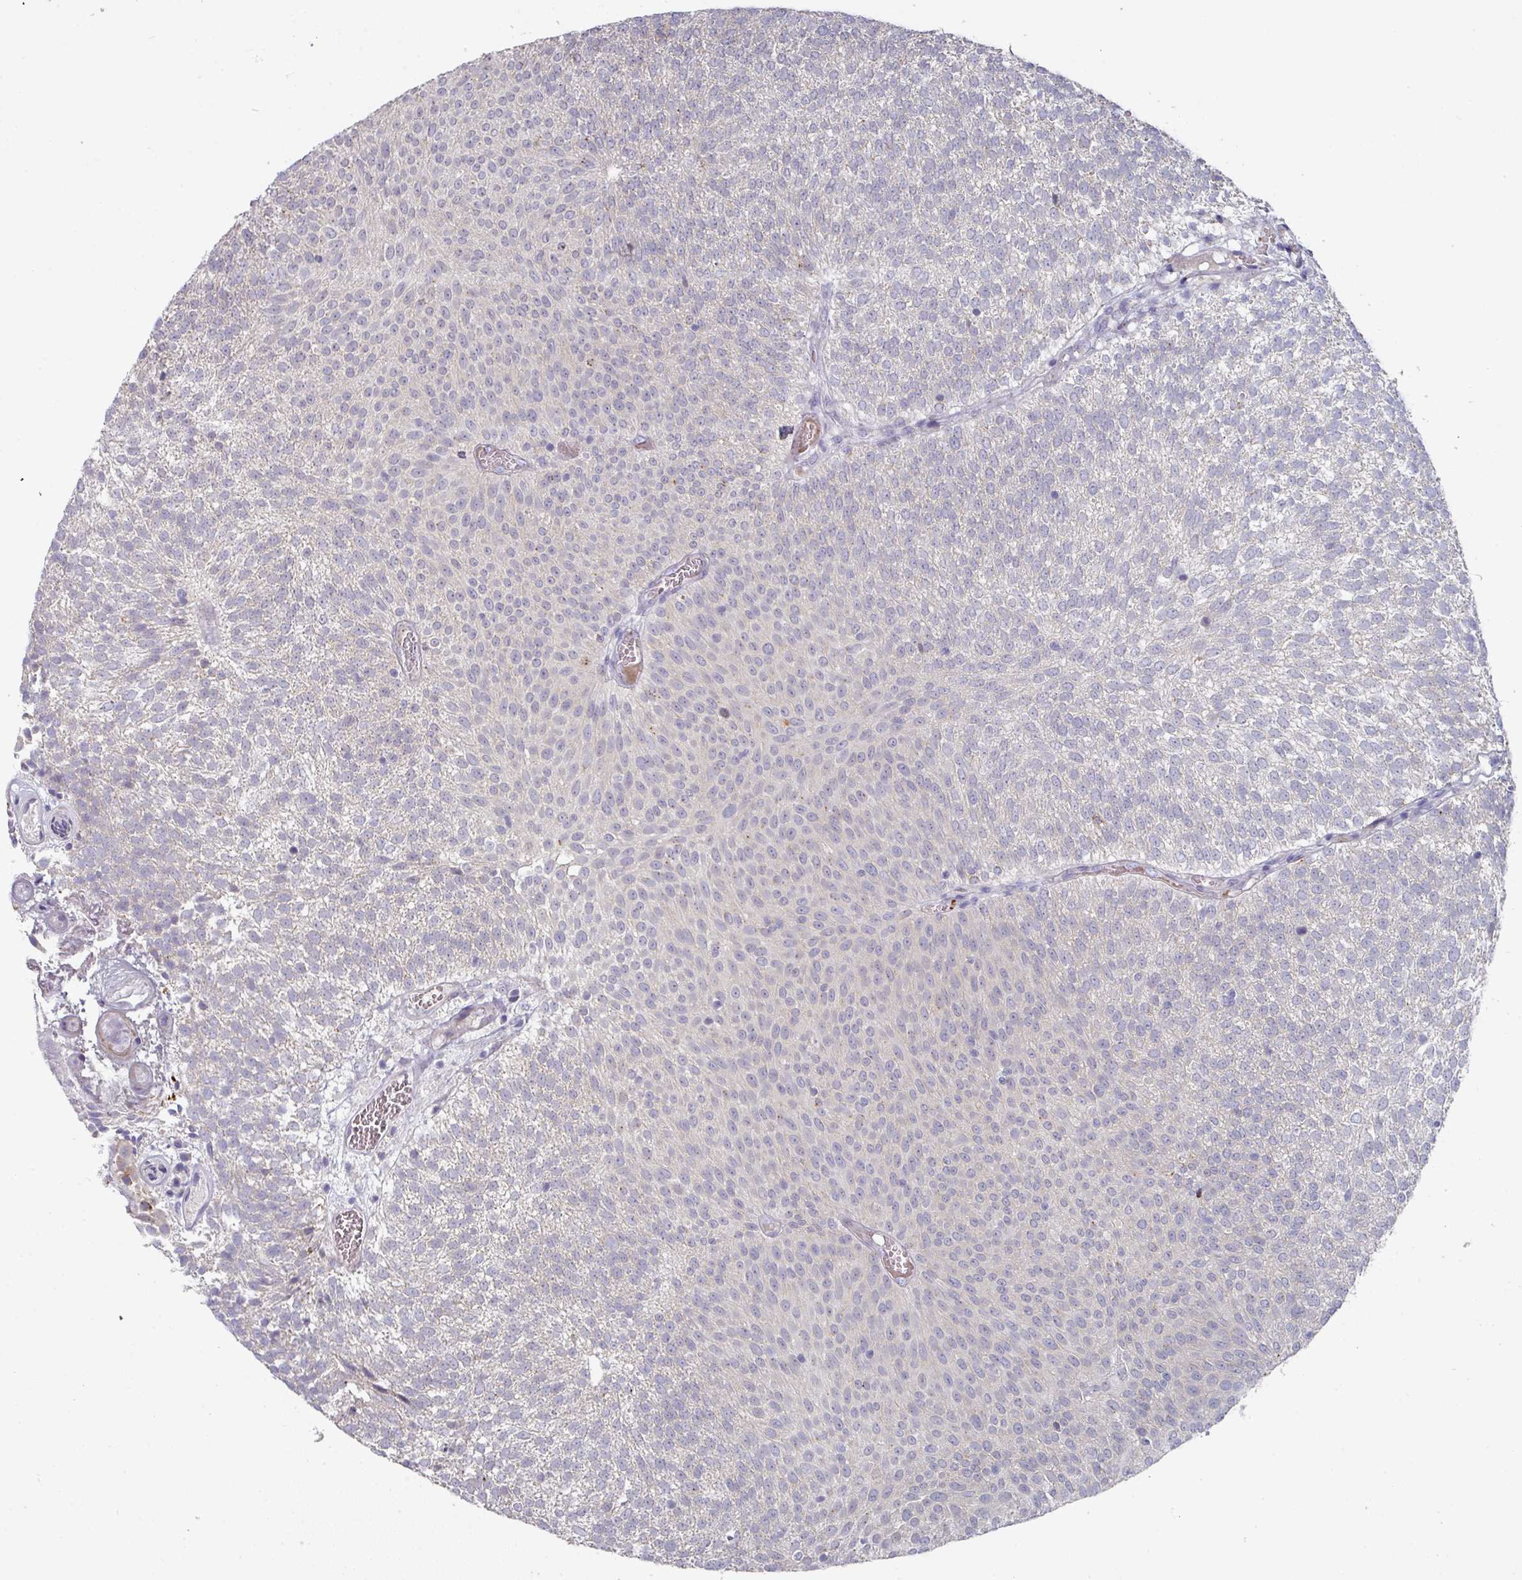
{"staining": {"intensity": "negative", "quantity": "none", "location": "none"}, "tissue": "urothelial cancer", "cell_type": "Tumor cells", "image_type": "cancer", "snomed": [{"axis": "morphology", "description": "Urothelial carcinoma, Low grade"}, {"axis": "topography", "description": "Urinary bladder"}], "caption": "Human low-grade urothelial carcinoma stained for a protein using IHC demonstrates no positivity in tumor cells.", "gene": "NT5C1A", "patient": {"sex": "female", "age": 79}}